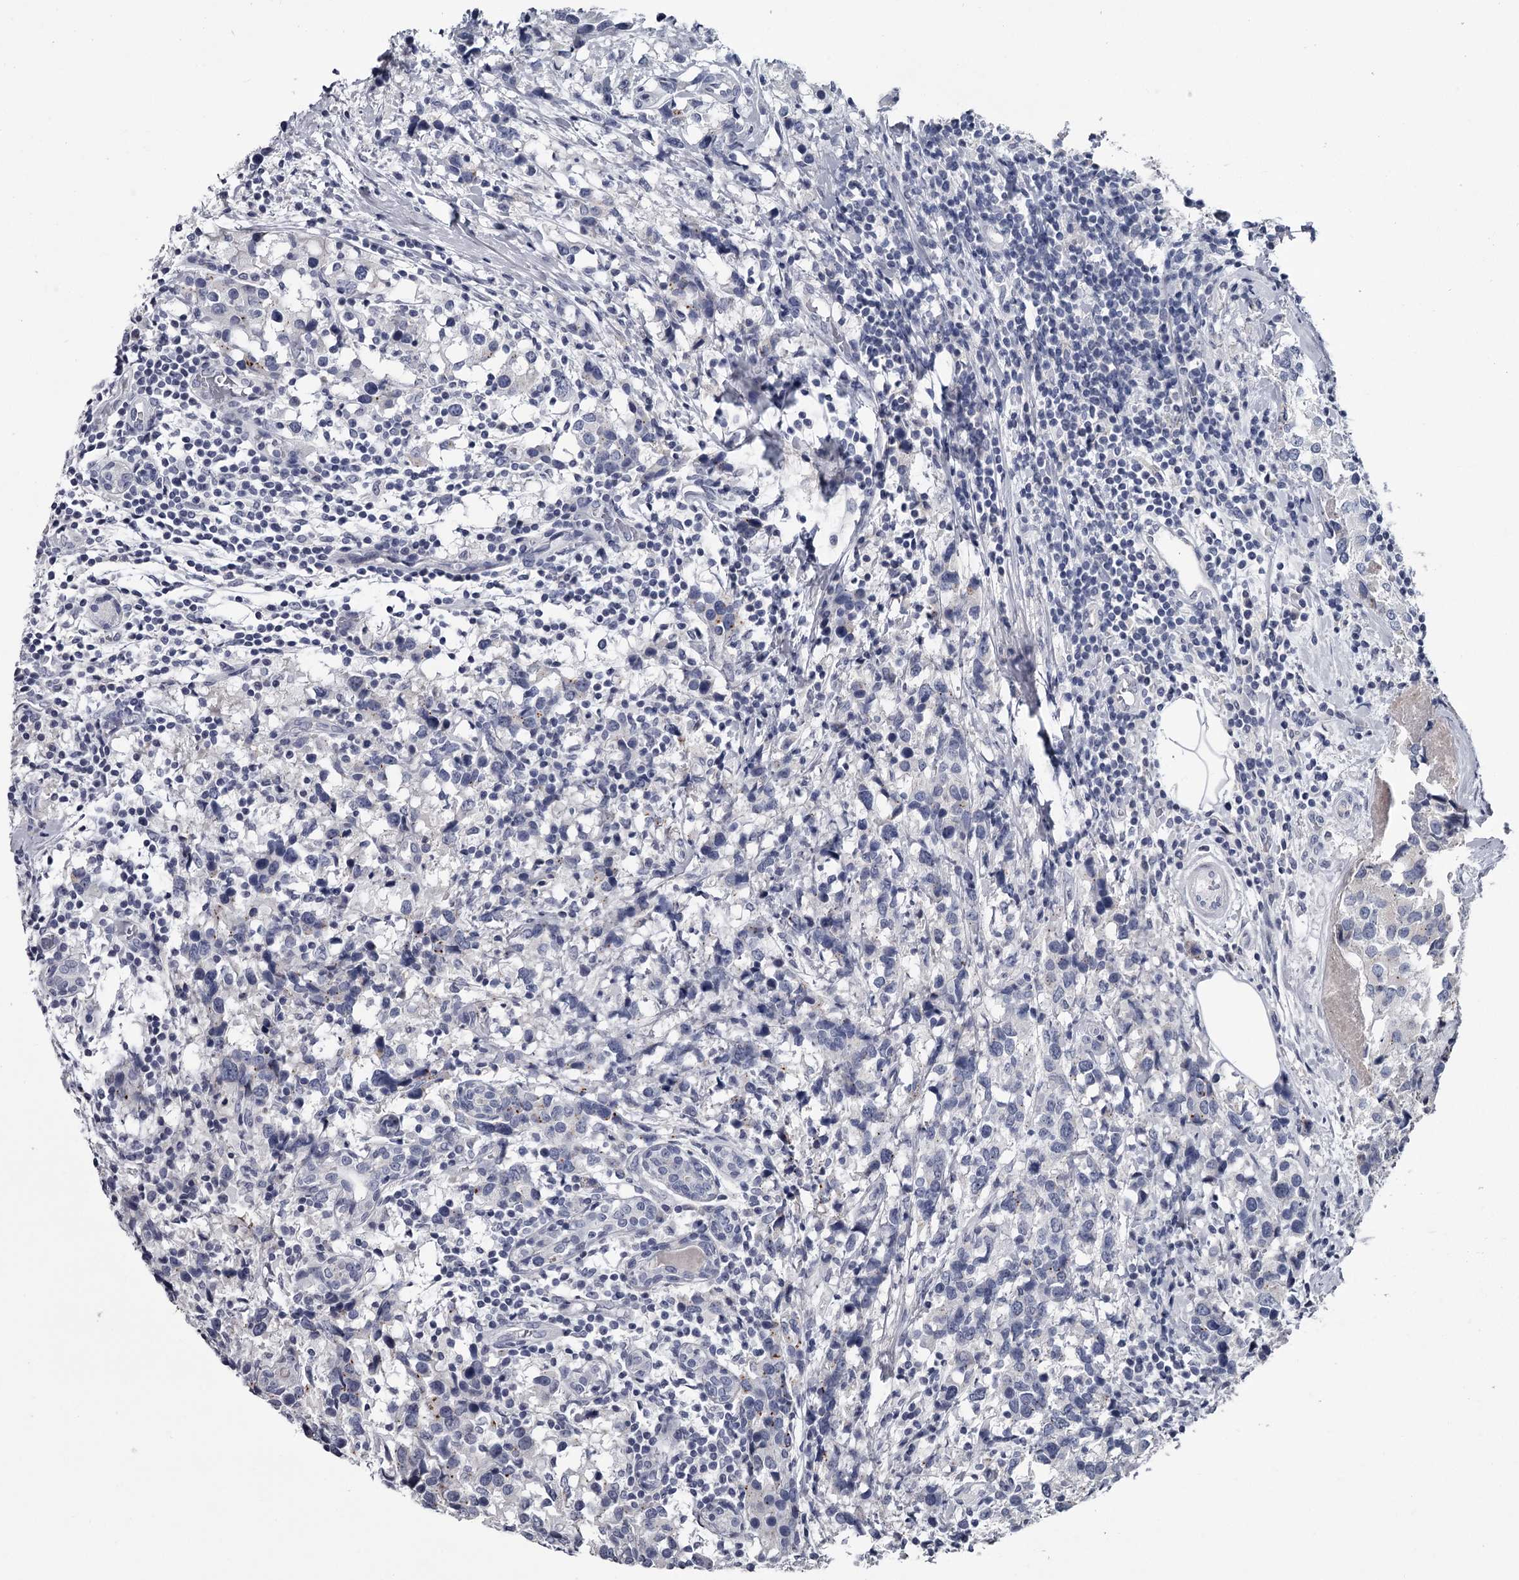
{"staining": {"intensity": "negative", "quantity": "none", "location": "none"}, "tissue": "breast cancer", "cell_type": "Tumor cells", "image_type": "cancer", "snomed": [{"axis": "morphology", "description": "Lobular carcinoma"}, {"axis": "topography", "description": "Breast"}], "caption": "Tumor cells show no significant protein expression in breast cancer (lobular carcinoma).", "gene": "DAO", "patient": {"sex": "female", "age": 59}}